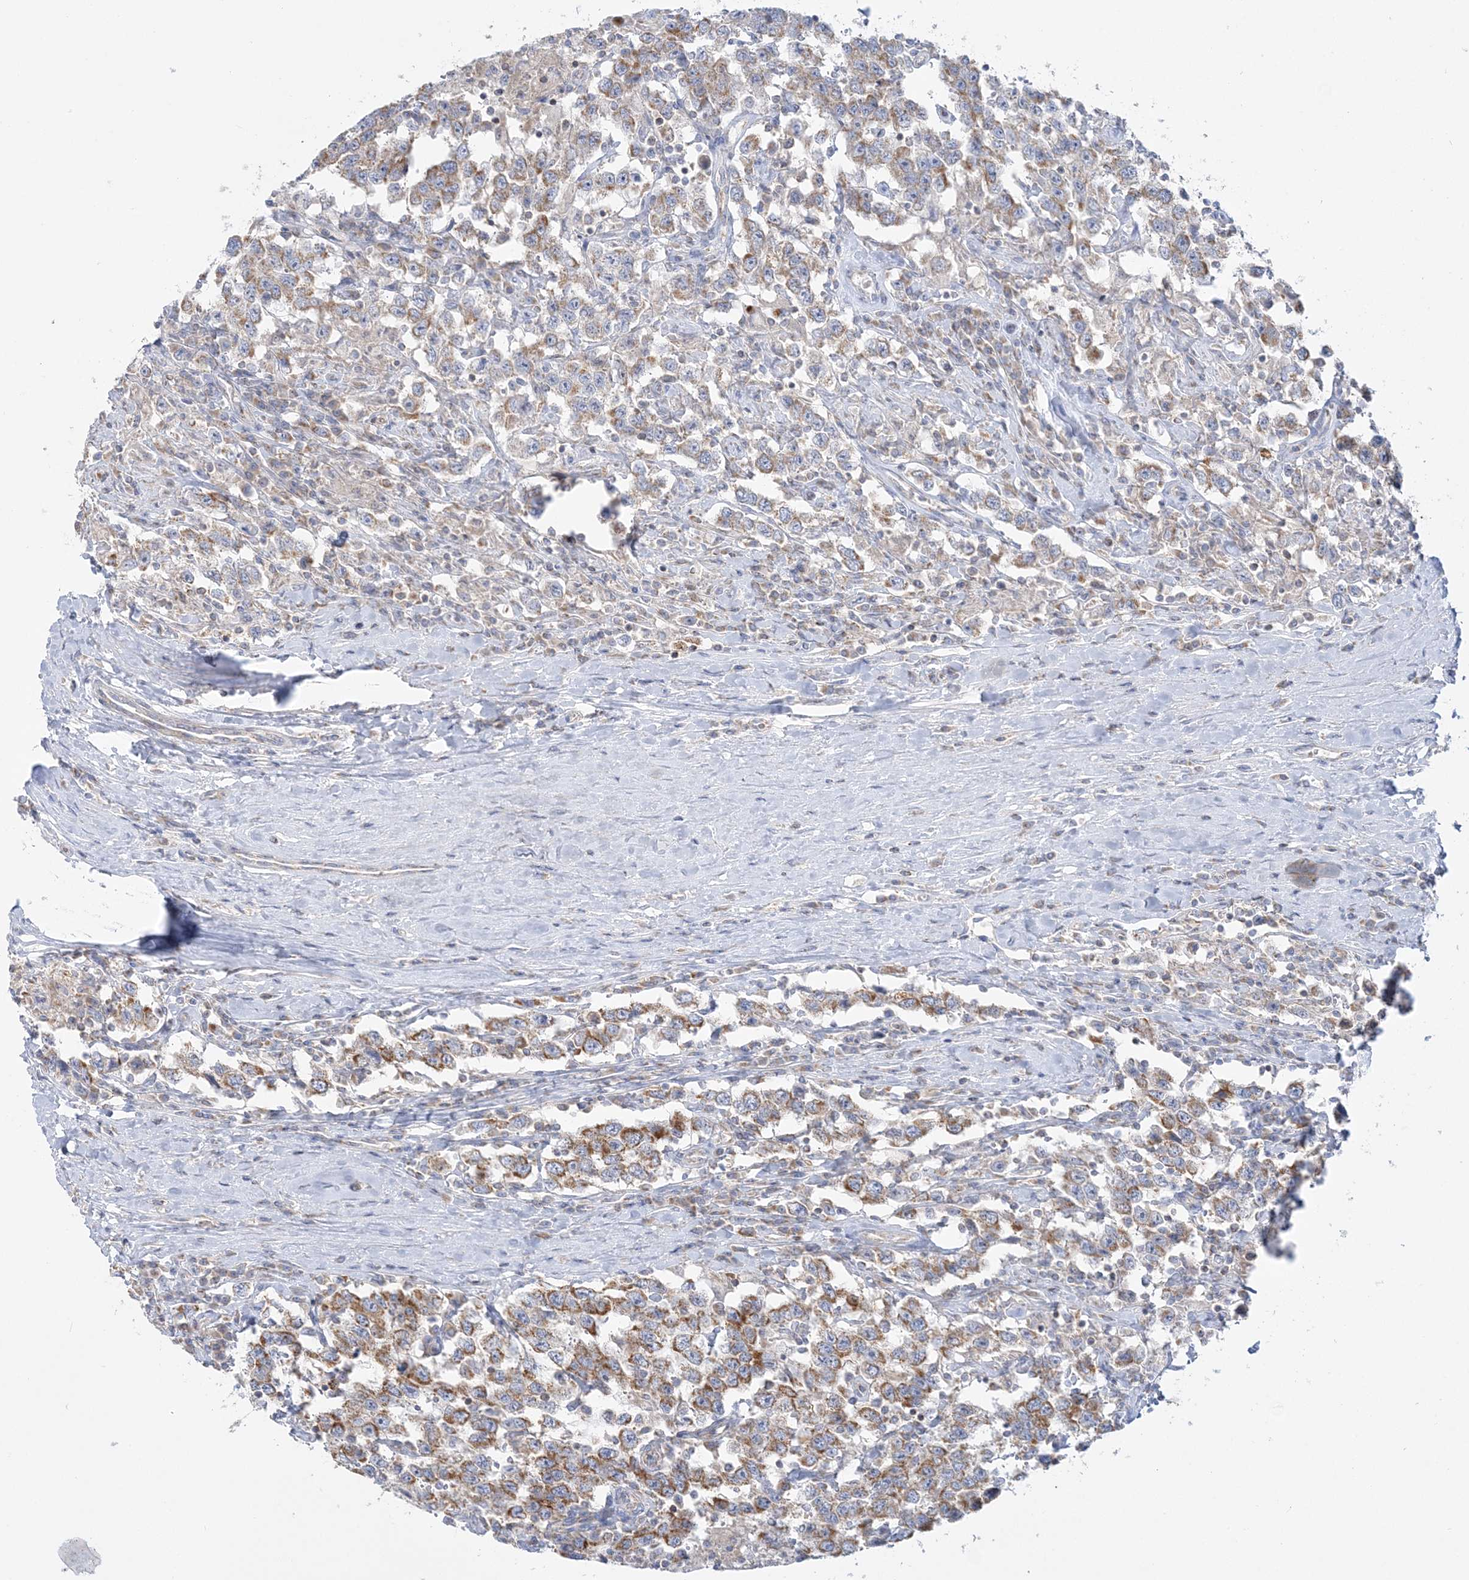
{"staining": {"intensity": "moderate", "quantity": ">75%", "location": "cytoplasmic/membranous"}, "tissue": "testis cancer", "cell_type": "Tumor cells", "image_type": "cancer", "snomed": [{"axis": "morphology", "description": "Seminoma, NOS"}, {"axis": "topography", "description": "Testis"}], "caption": "Testis cancer (seminoma) was stained to show a protein in brown. There is medium levels of moderate cytoplasmic/membranous staining in about >75% of tumor cells. (Stains: DAB (3,3'-diaminobenzidine) in brown, nuclei in blue, Microscopy: brightfield microscopy at high magnification).", "gene": "TBC1D14", "patient": {"sex": "male", "age": 41}}